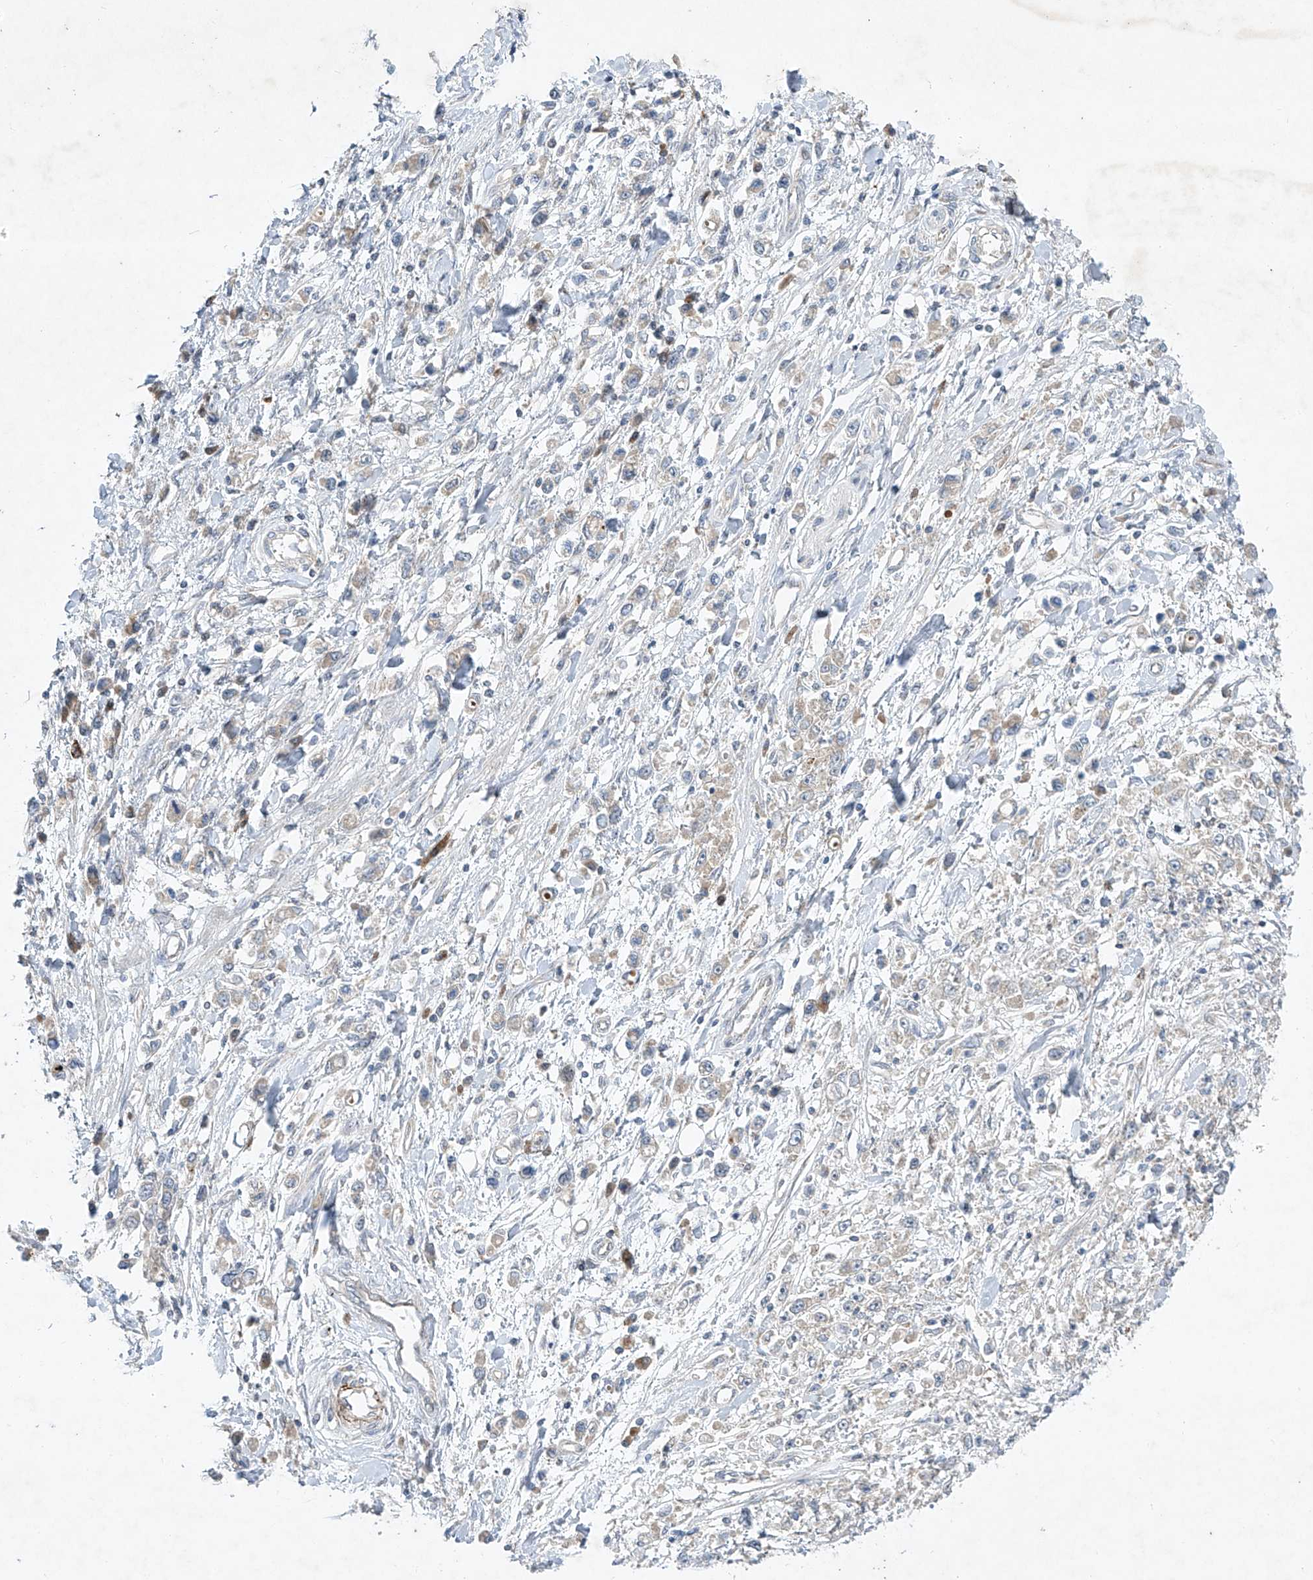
{"staining": {"intensity": "weak", "quantity": "<25%", "location": "cytoplasmic/membranous"}, "tissue": "stomach cancer", "cell_type": "Tumor cells", "image_type": "cancer", "snomed": [{"axis": "morphology", "description": "Adenocarcinoma, NOS"}, {"axis": "topography", "description": "Stomach"}], "caption": "IHC histopathology image of human stomach adenocarcinoma stained for a protein (brown), which shows no positivity in tumor cells.", "gene": "TJAP1", "patient": {"sex": "female", "age": 59}}